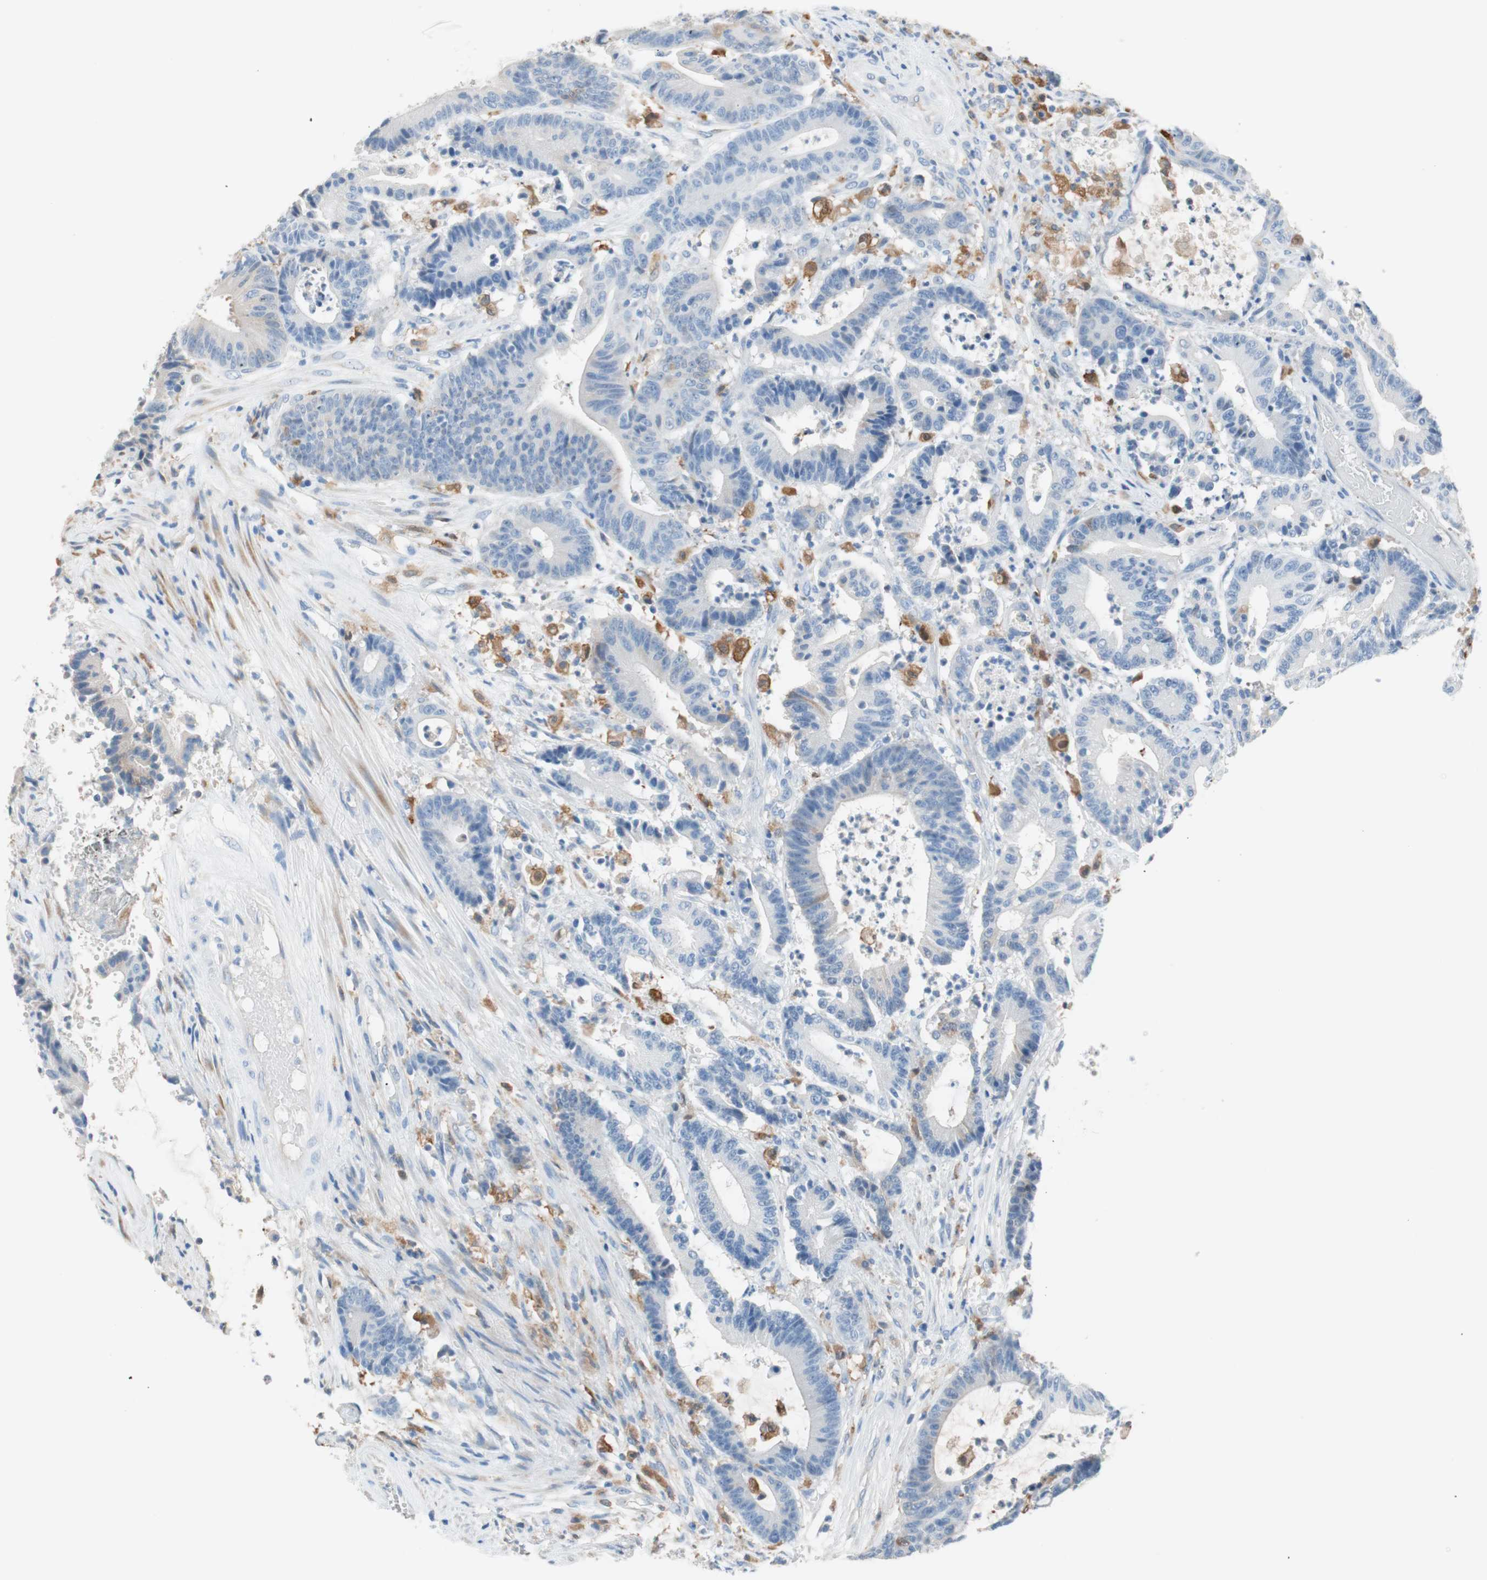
{"staining": {"intensity": "negative", "quantity": "none", "location": "none"}, "tissue": "colorectal cancer", "cell_type": "Tumor cells", "image_type": "cancer", "snomed": [{"axis": "morphology", "description": "Adenocarcinoma, NOS"}, {"axis": "topography", "description": "Colon"}], "caption": "Tumor cells show no significant staining in colorectal cancer. The staining was performed using DAB (3,3'-diaminobenzidine) to visualize the protein expression in brown, while the nuclei were stained in blue with hematoxylin (Magnification: 20x).", "gene": "GLUL", "patient": {"sex": "female", "age": 84}}